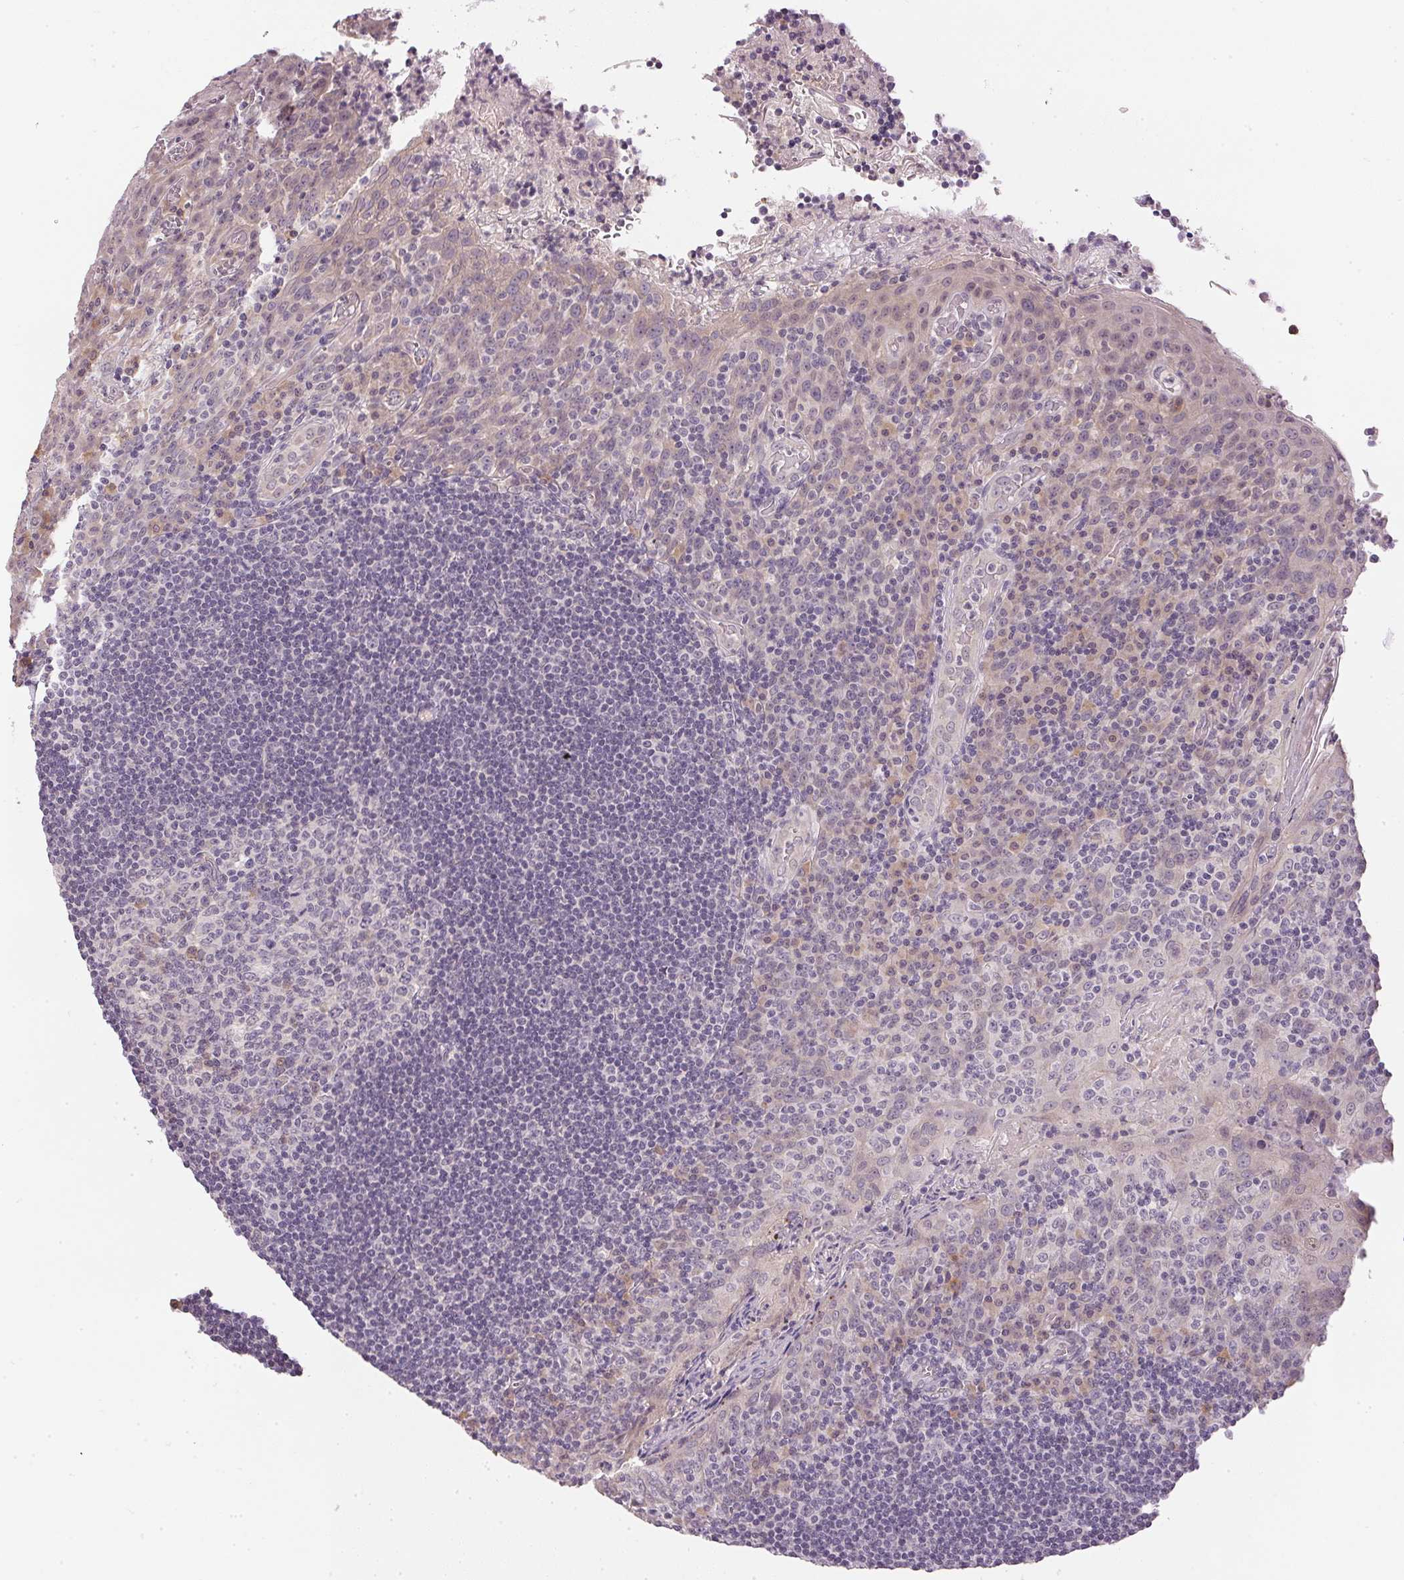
{"staining": {"intensity": "negative", "quantity": "none", "location": "none"}, "tissue": "tonsil", "cell_type": "Germinal center cells", "image_type": "normal", "snomed": [{"axis": "morphology", "description": "Normal tissue, NOS"}, {"axis": "topography", "description": "Tonsil"}], "caption": "Germinal center cells are negative for brown protein staining in benign tonsil. The staining was performed using DAB to visualize the protein expression in brown, while the nuclei were stained in blue with hematoxylin (Magnification: 20x).", "gene": "TTC23L", "patient": {"sex": "male", "age": 17}}